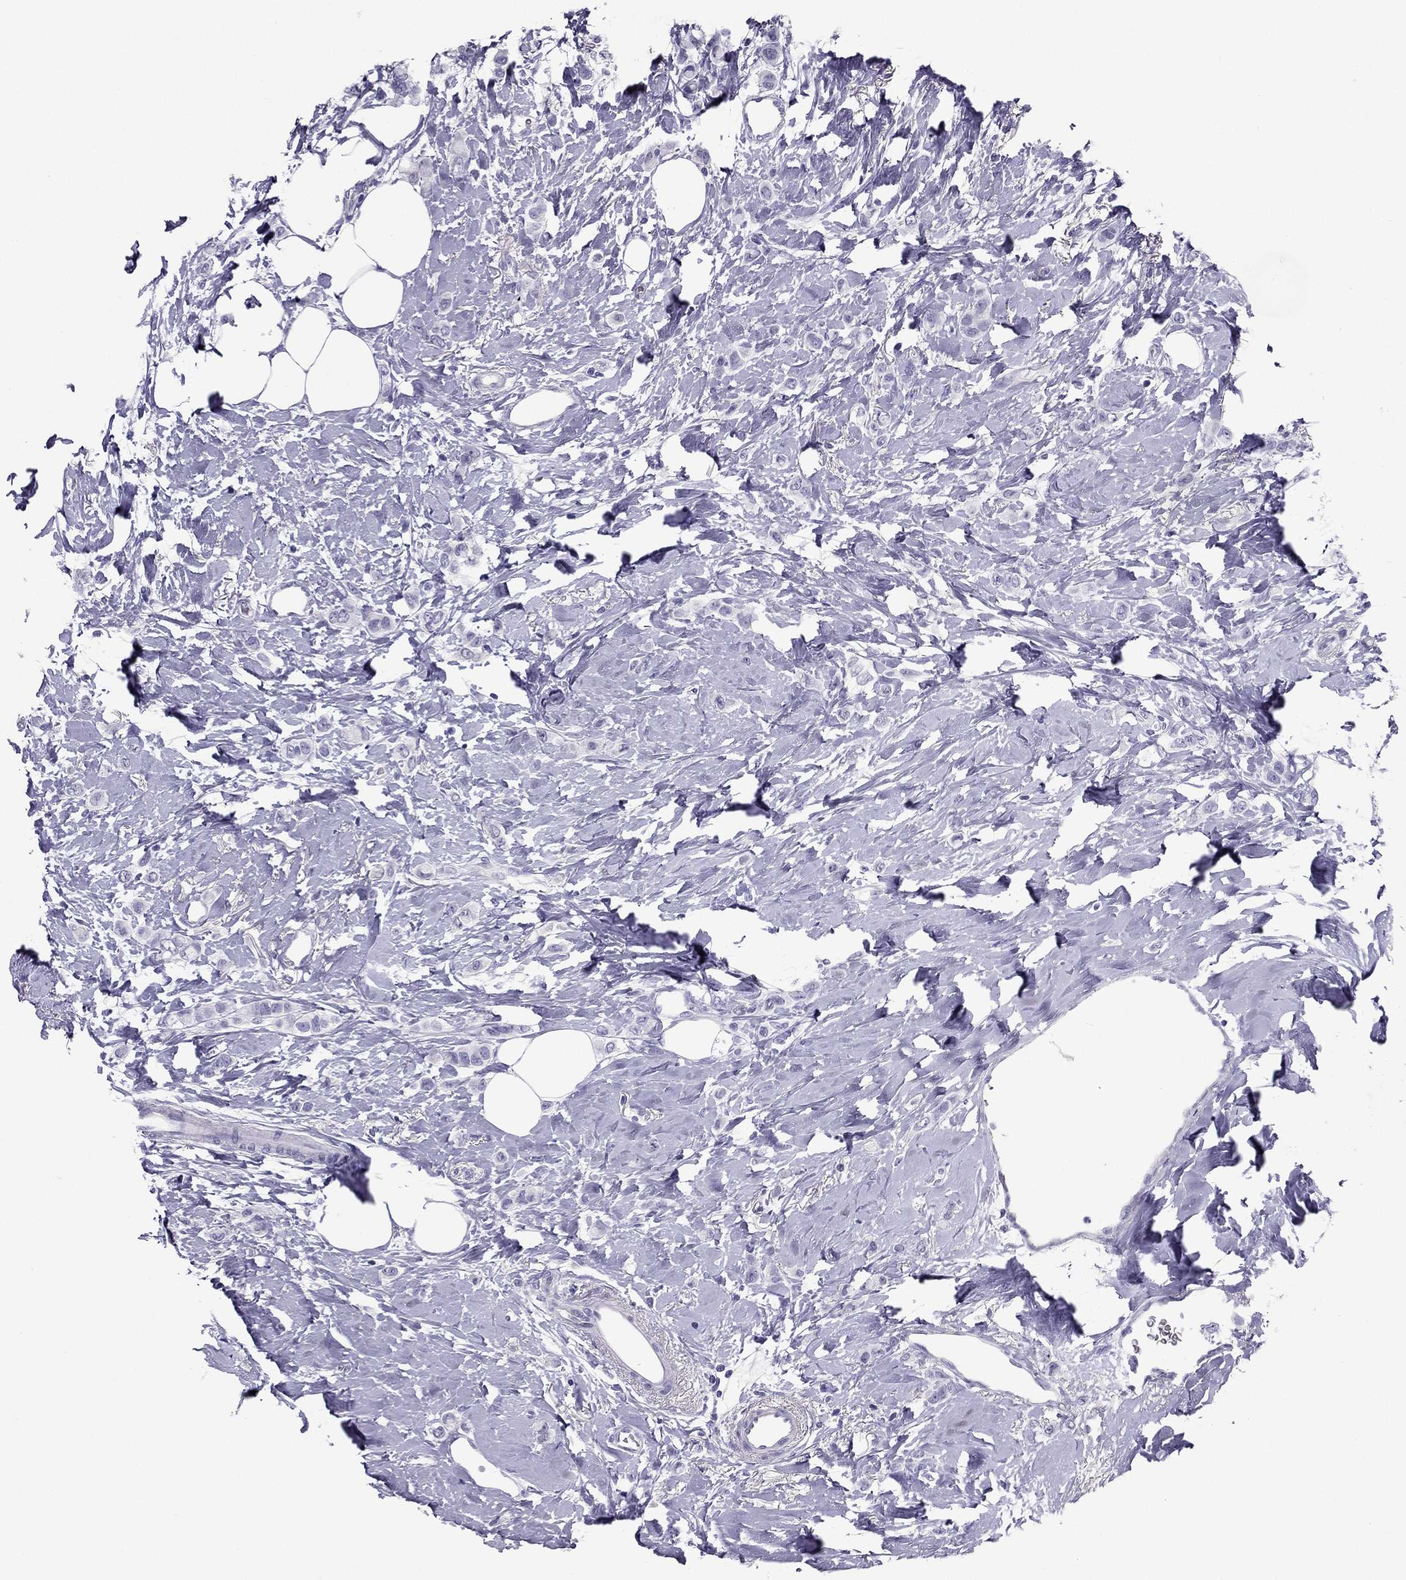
{"staining": {"intensity": "negative", "quantity": "none", "location": "none"}, "tissue": "breast cancer", "cell_type": "Tumor cells", "image_type": "cancer", "snomed": [{"axis": "morphology", "description": "Lobular carcinoma"}, {"axis": "topography", "description": "Breast"}], "caption": "Breast cancer (lobular carcinoma) stained for a protein using immunohistochemistry (IHC) exhibits no positivity tumor cells.", "gene": "PDE6A", "patient": {"sex": "female", "age": 66}}